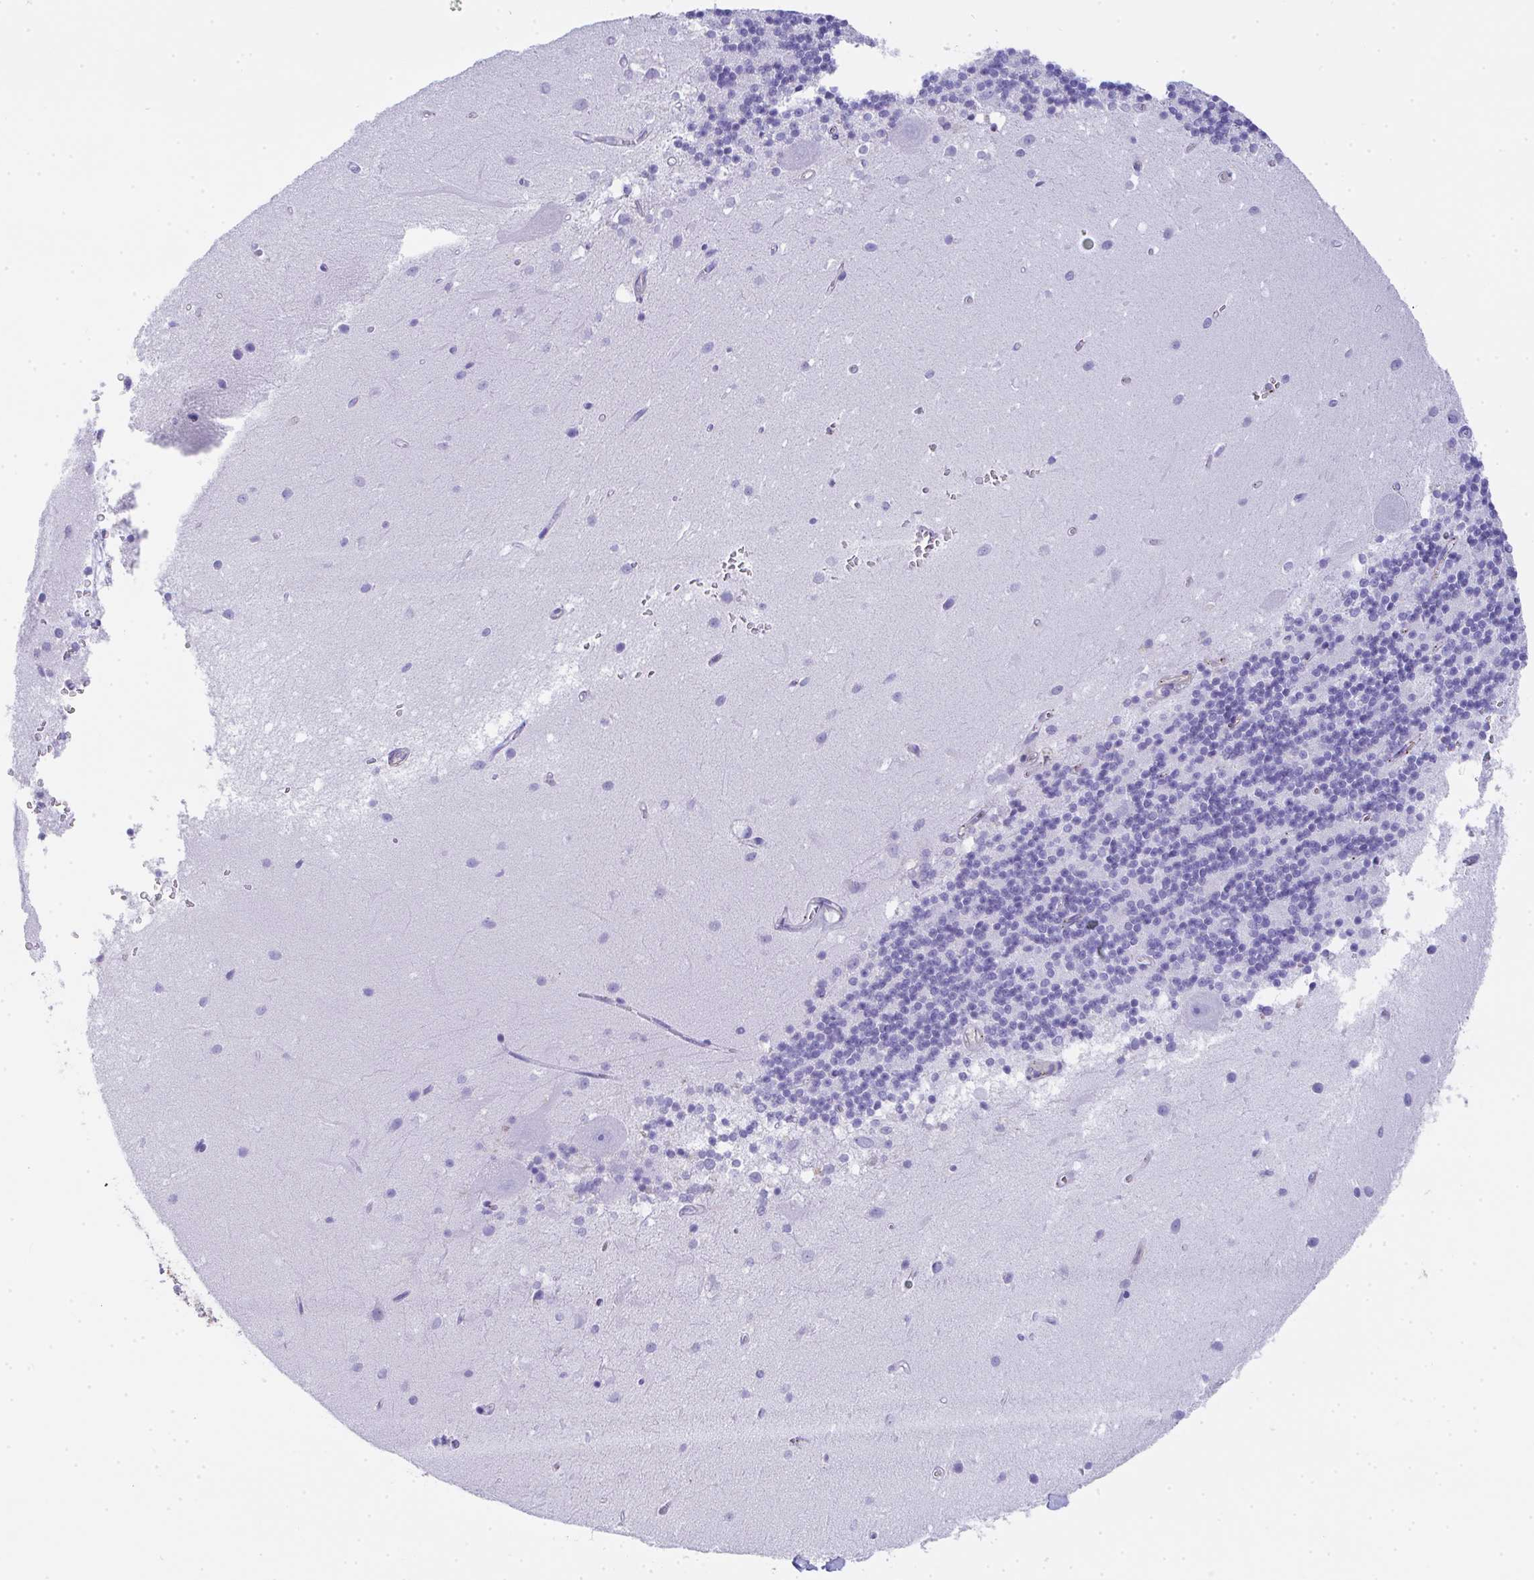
{"staining": {"intensity": "negative", "quantity": "none", "location": "none"}, "tissue": "cerebellum", "cell_type": "Cells in granular layer", "image_type": "normal", "snomed": [{"axis": "morphology", "description": "Normal tissue, NOS"}, {"axis": "topography", "description": "Cerebellum"}], "caption": "Immunohistochemistry (IHC) of benign cerebellum reveals no positivity in cells in granular layer.", "gene": "TNFAIP8", "patient": {"sex": "male", "age": 54}}